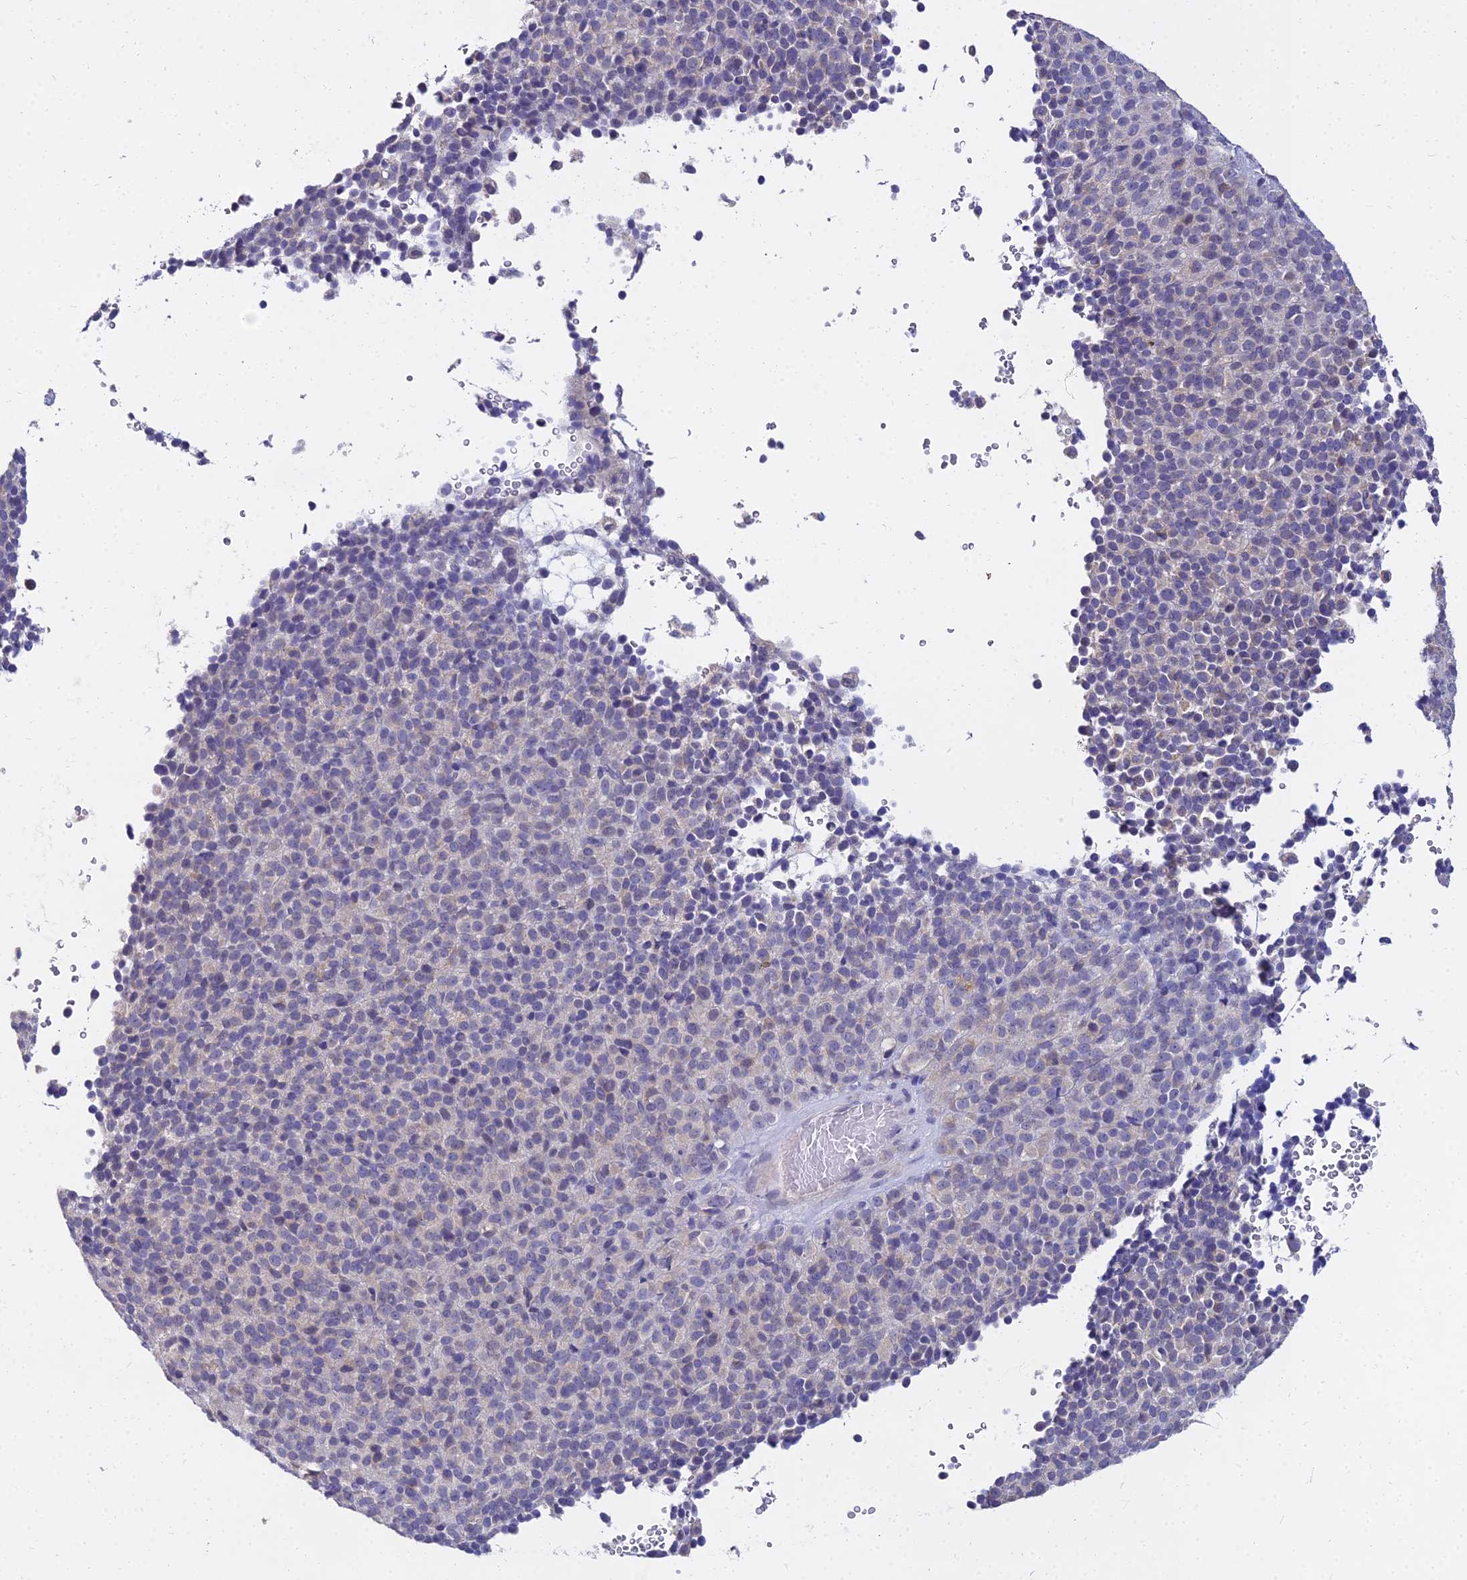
{"staining": {"intensity": "negative", "quantity": "none", "location": "none"}, "tissue": "melanoma", "cell_type": "Tumor cells", "image_type": "cancer", "snomed": [{"axis": "morphology", "description": "Malignant melanoma, Metastatic site"}, {"axis": "topography", "description": "Brain"}], "caption": "Protein analysis of melanoma reveals no significant expression in tumor cells. The staining was performed using DAB to visualize the protein expression in brown, while the nuclei were stained in blue with hematoxylin (Magnification: 20x).", "gene": "NPY", "patient": {"sex": "female", "age": 56}}